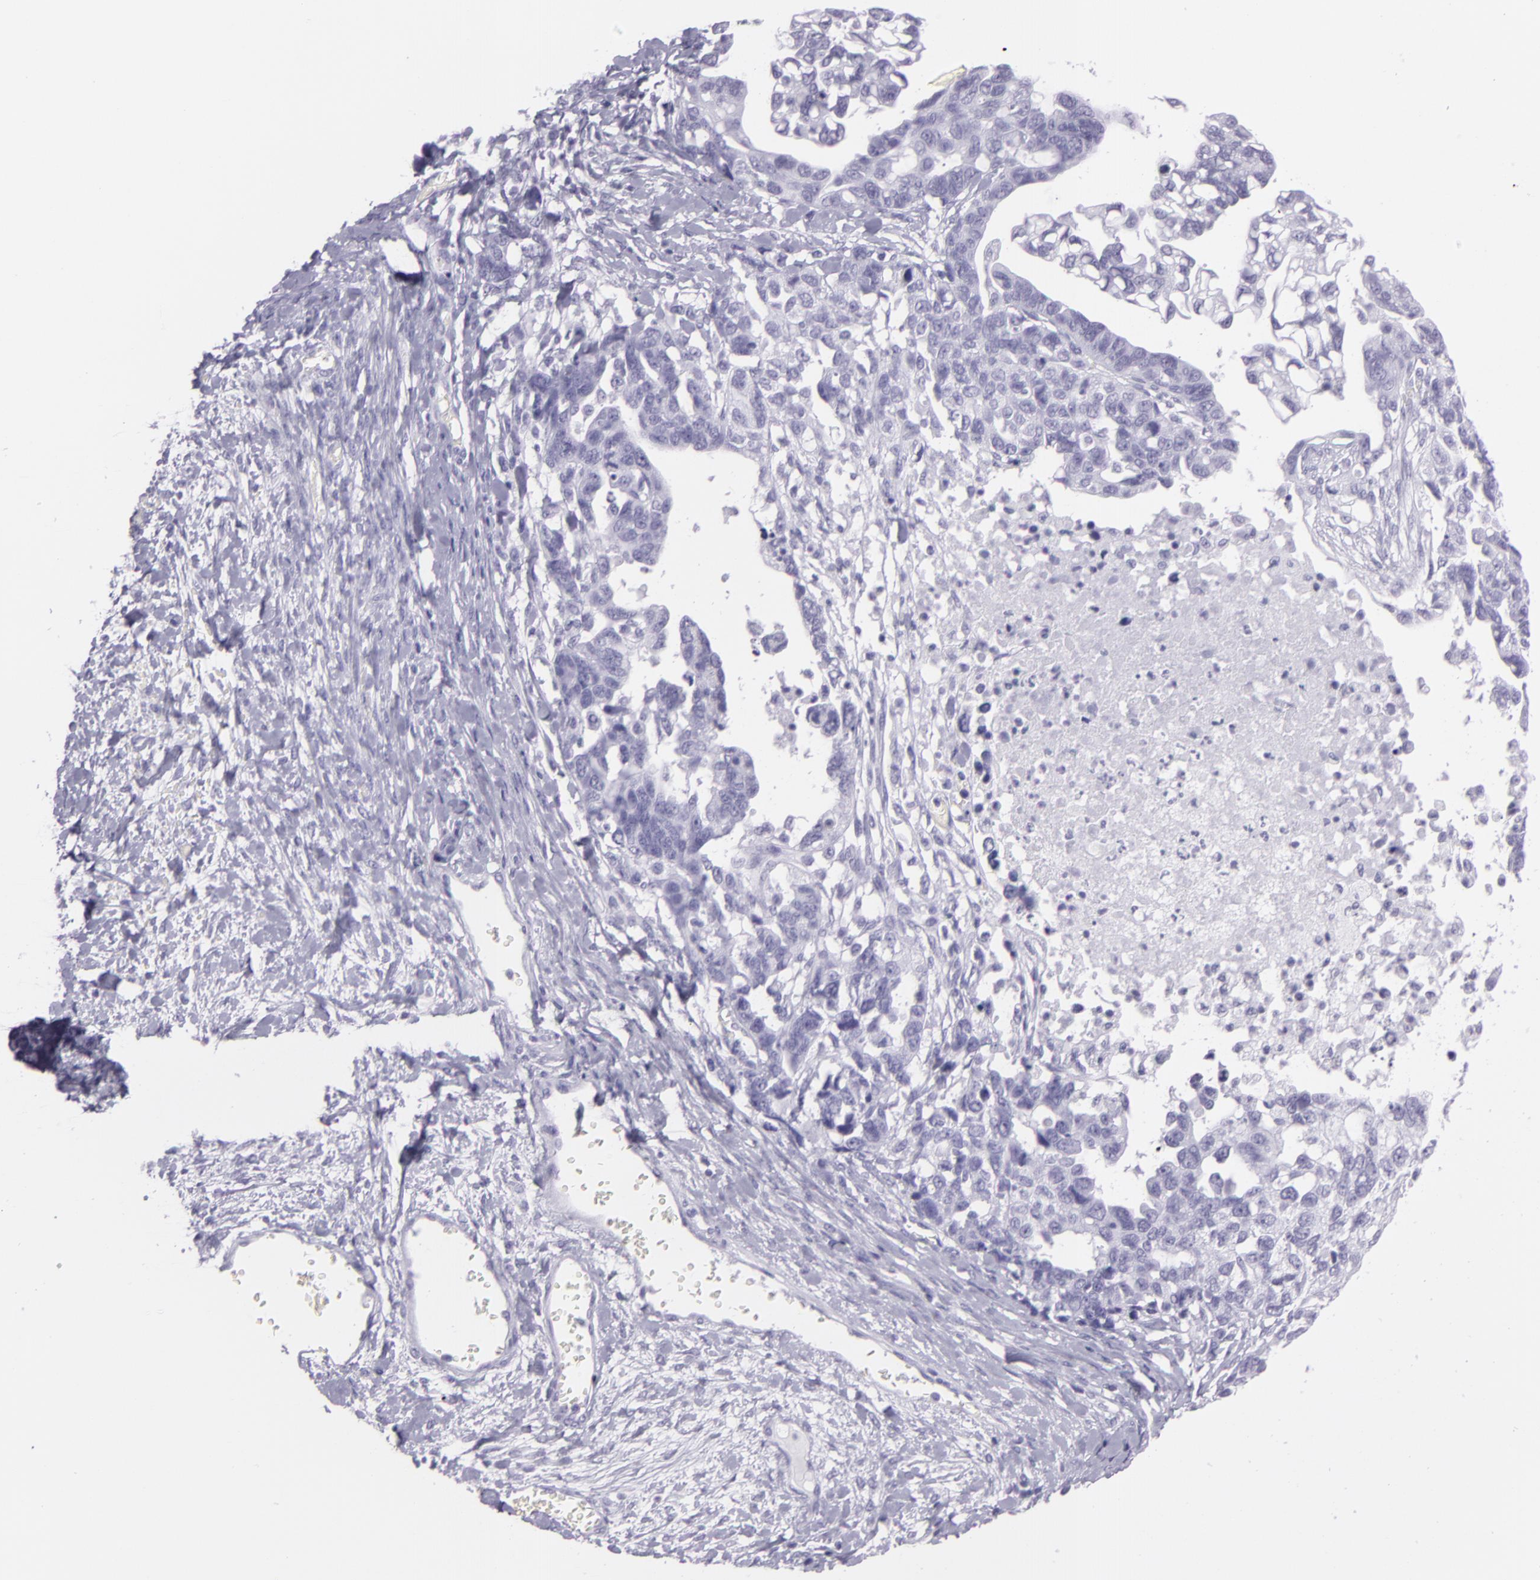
{"staining": {"intensity": "negative", "quantity": "none", "location": "none"}, "tissue": "ovarian cancer", "cell_type": "Tumor cells", "image_type": "cancer", "snomed": [{"axis": "morphology", "description": "Cystadenocarcinoma, serous, NOS"}, {"axis": "topography", "description": "Ovary"}], "caption": "A histopathology image of human ovarian cancer (serous cystadenocarcinoma) is negative for staining in tumor cells.", "gene": "MUC6", "patient": {"sex": "female", "age": 69}}